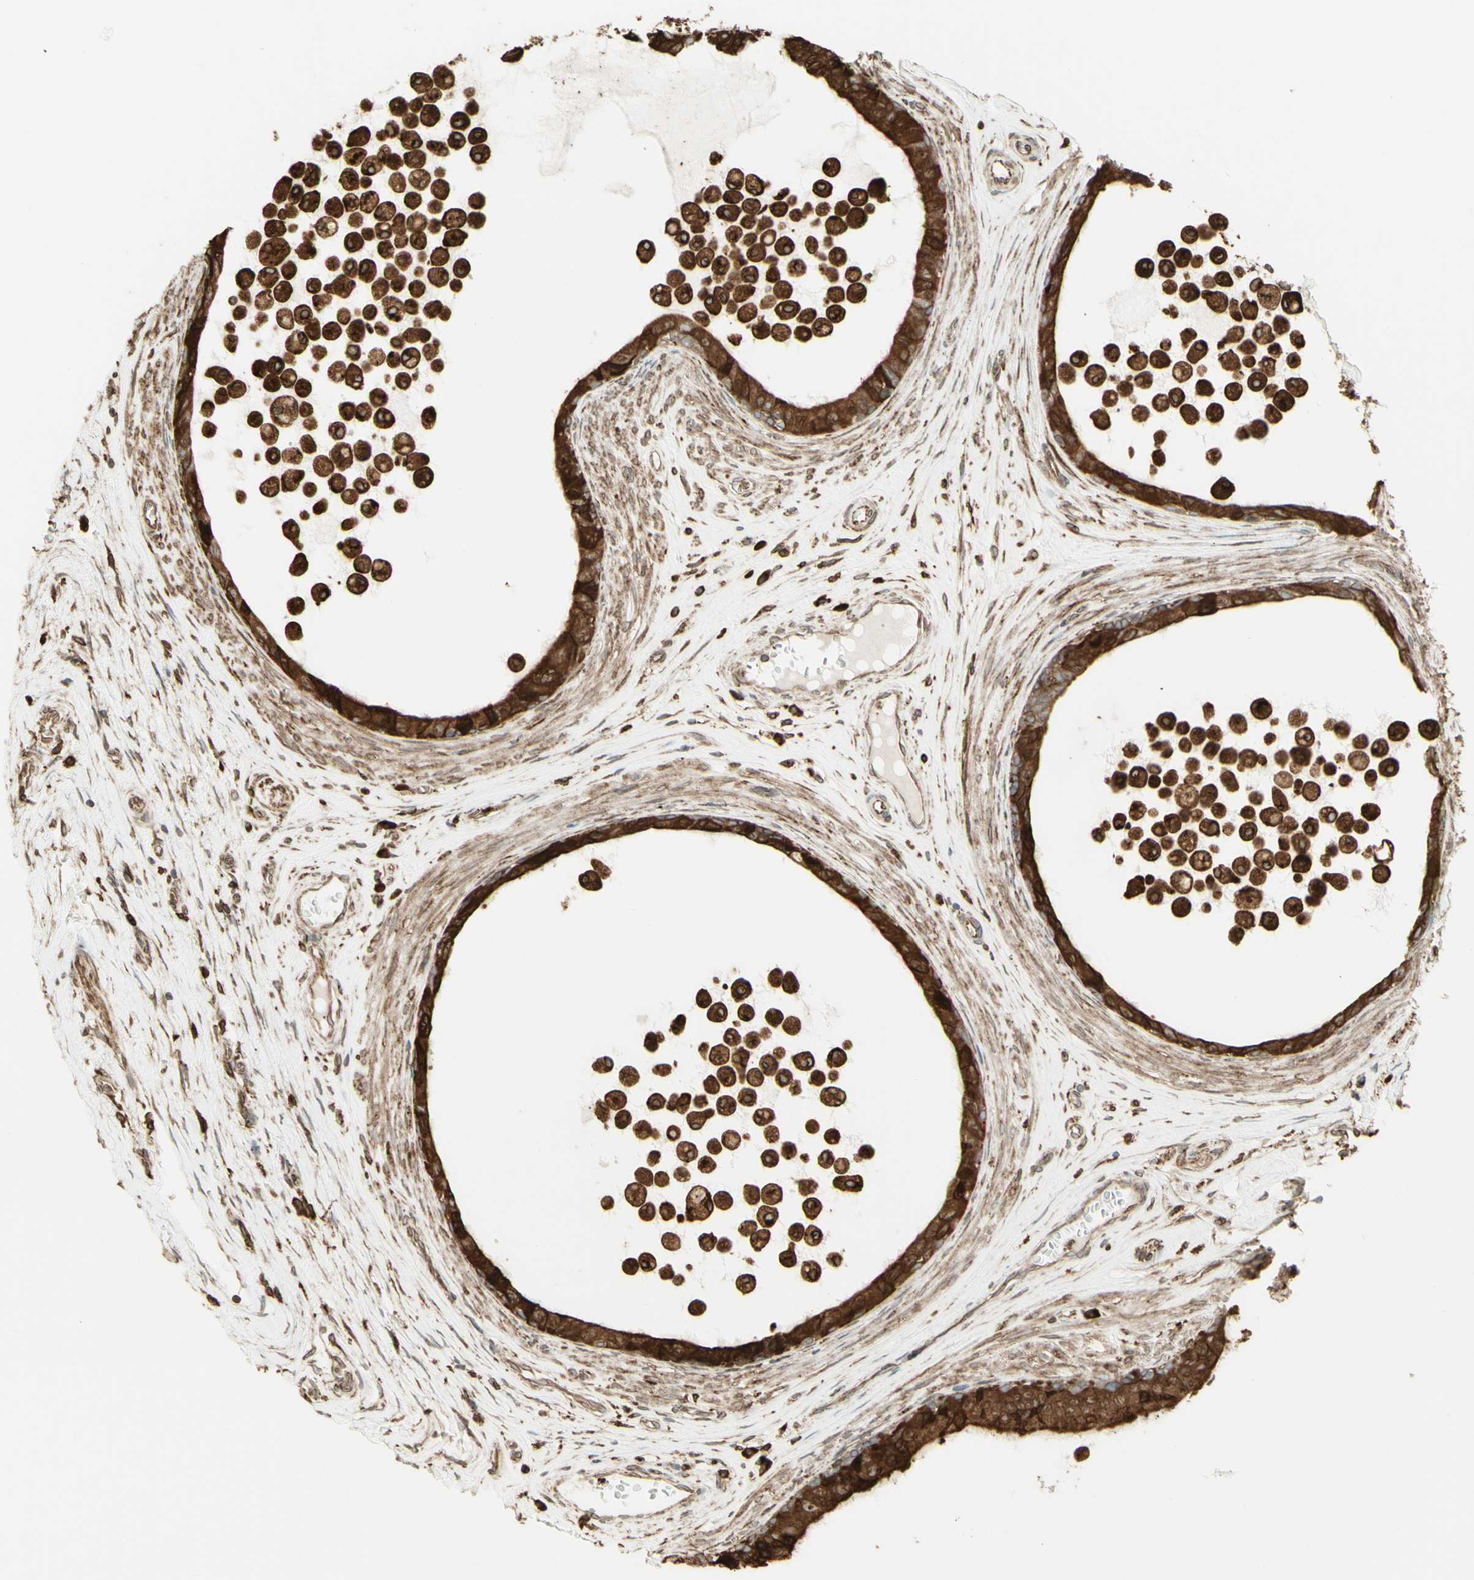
{"staining": {"intensity": "strong", "quantity": ">75%", "location": "cytoplasmic/membranous"}, "tissue": "epididymis", "cell_type": "Glandular cells", "image_type": "normal", "snomed": [{"axis": "morphology", "description": "Normal tissue, NOS"}, {"axis": "morphology", "description": "Inflammation, NOS"}, {"axis": "topography", "description": "Epididymis"}], "caption": "Normal epididymis was stained to show a protein in brown. There is high levels of strong cytoplasmic/membranous positivity in about >75% of glandular cells.", "gene": "CANX", "patient": {"sex": "male", "age": 85}}